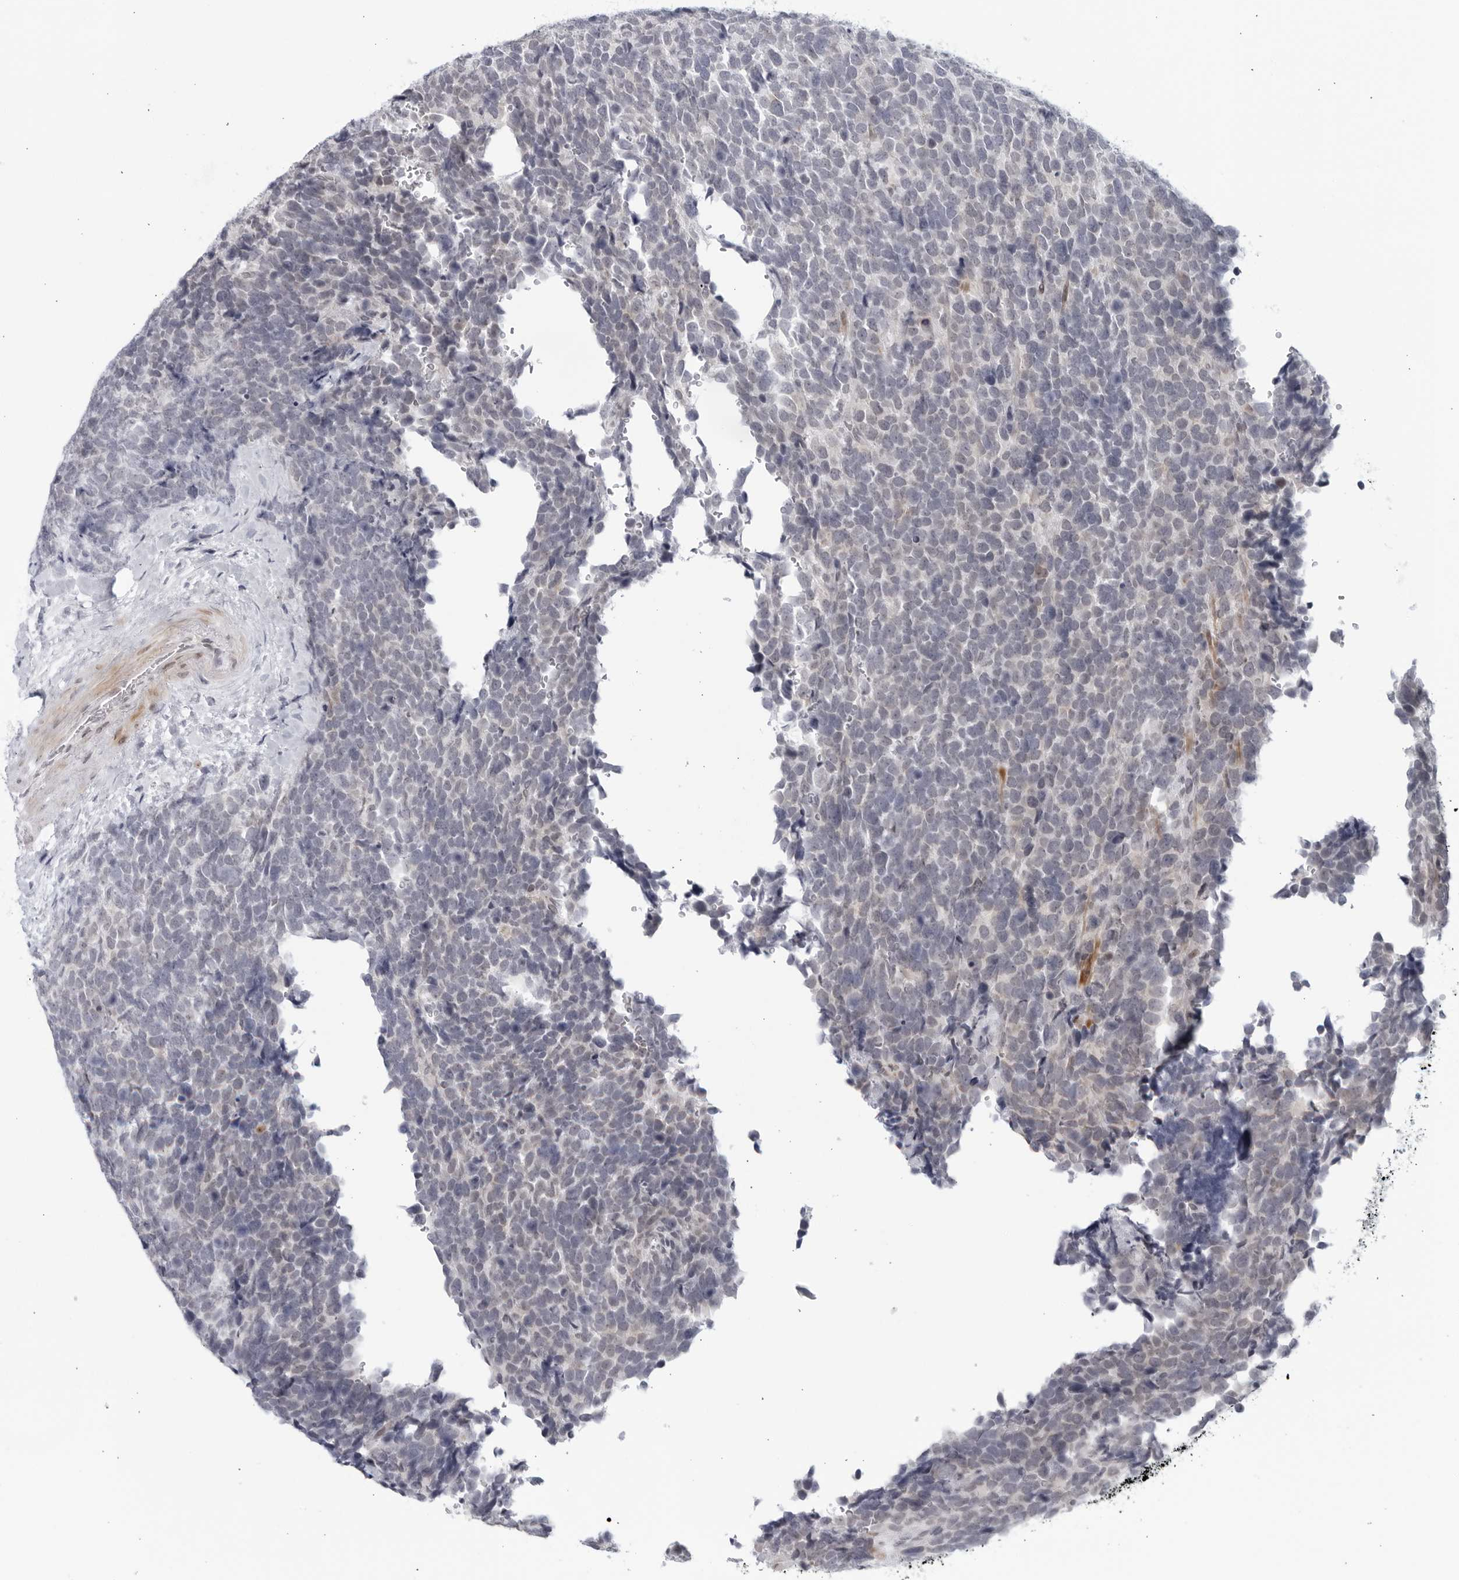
{"staining": {"intensity": "negative", "quantity": "none", "location": "none"}, "tissue": "urothelial cancer", "cell_type": "Tumor cells", "image_type": "cancer", "snomed": [{"axis": "morphology", "description": "Urothelial carcinoma, High grade"}, {"axis": "topography", "description": "Urinary bladder"}], "caption": "Immunohistochemical staining of urothelial carcinoma (high-grade) exhibits no significant staining in tumor cells.", "gene": "WDTC1", "patient": {"sex": "female", "age": 82}}